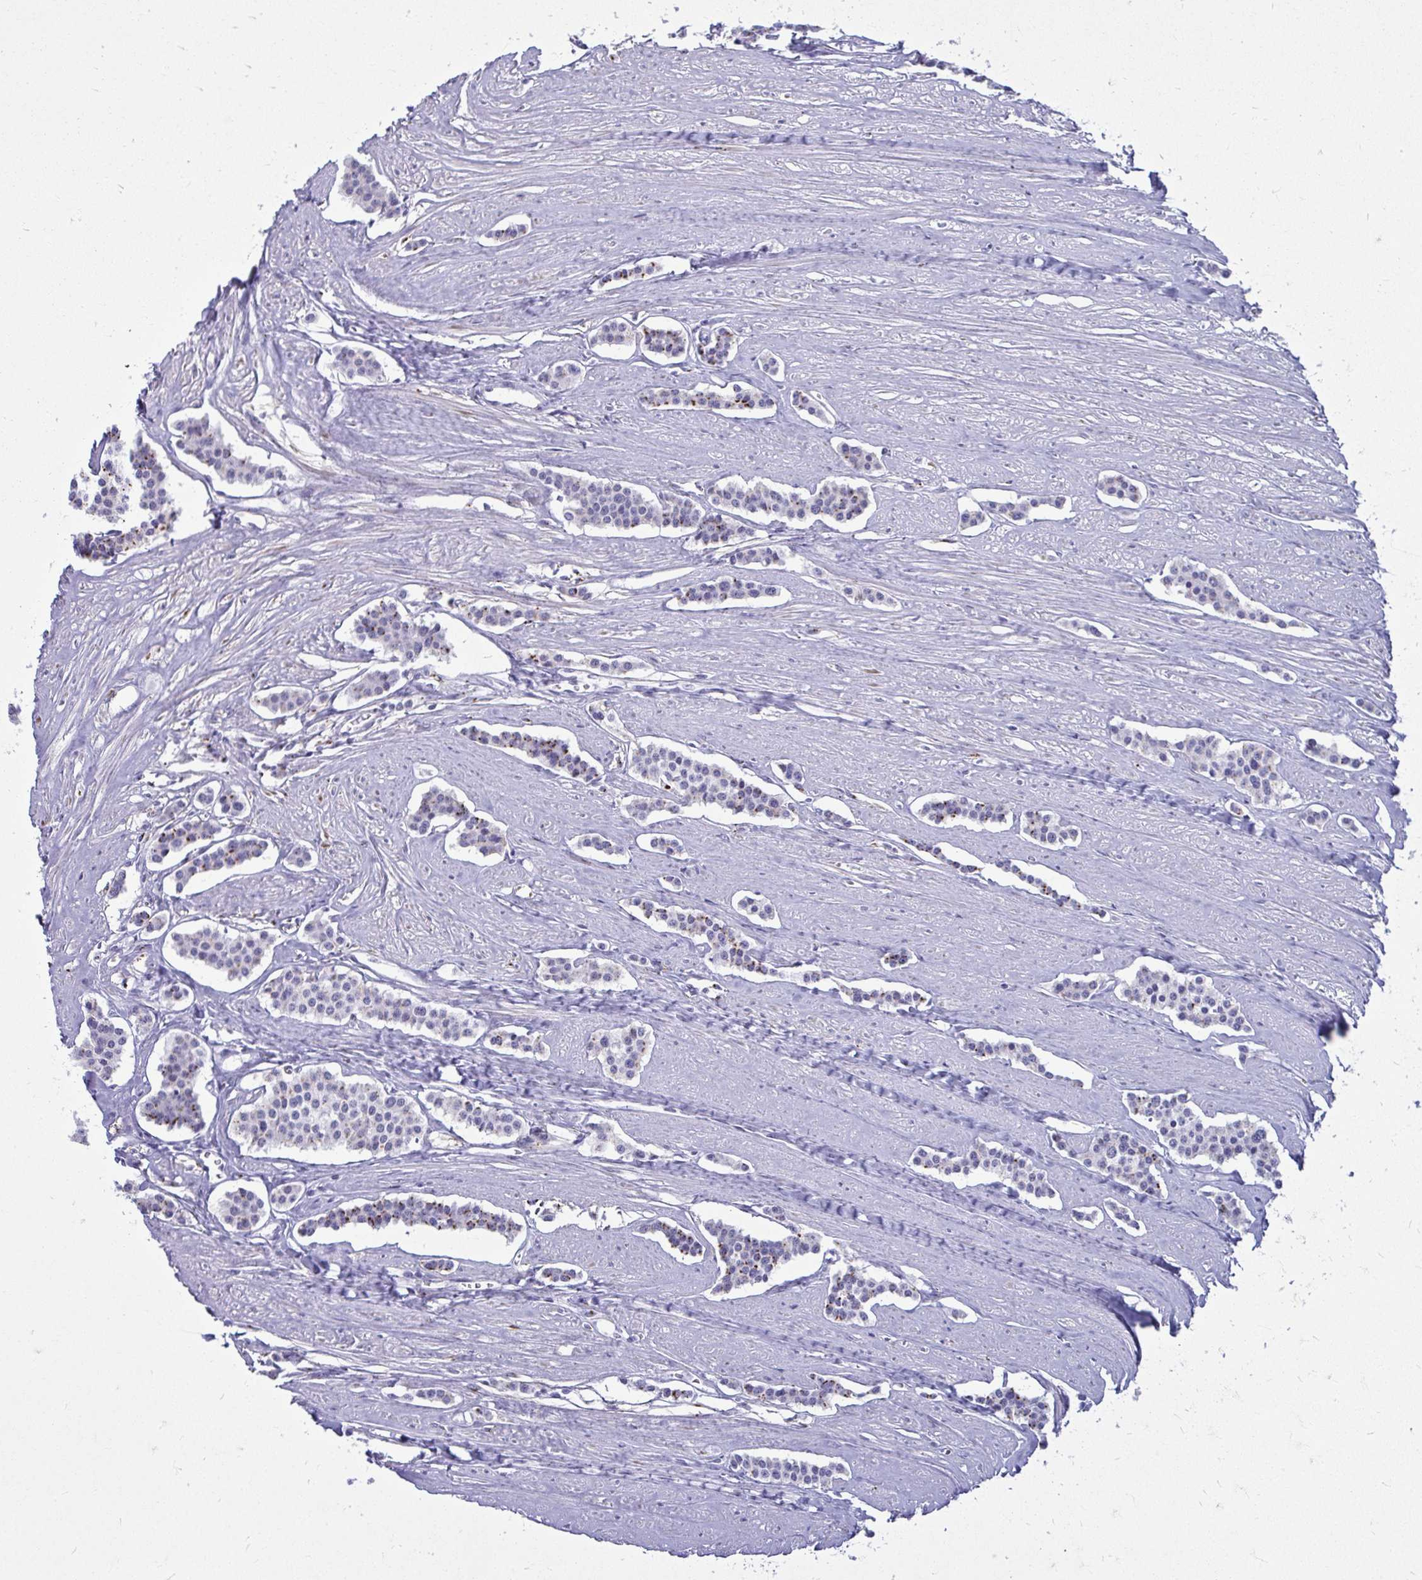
{"staining": {"intensity": "negative", "quantity": "none", "location": "none"}, "tissue": "carcinoid", "cell_type": "Tumor cells", "image_type": "cancer", "snomed": [{"axis": "morphology", "description": "Carcinoid, malignant, NOS"}, {"axis": "topography", "description": "Small intestine"}], "caption": "Immunohistochemical staining of human carcinoid (malignant) reveals no significant expression in tumor cells. Nuclei are stained in blue.", "gene": "DTX4", "patient": {"sex": "male", "age": 60}}